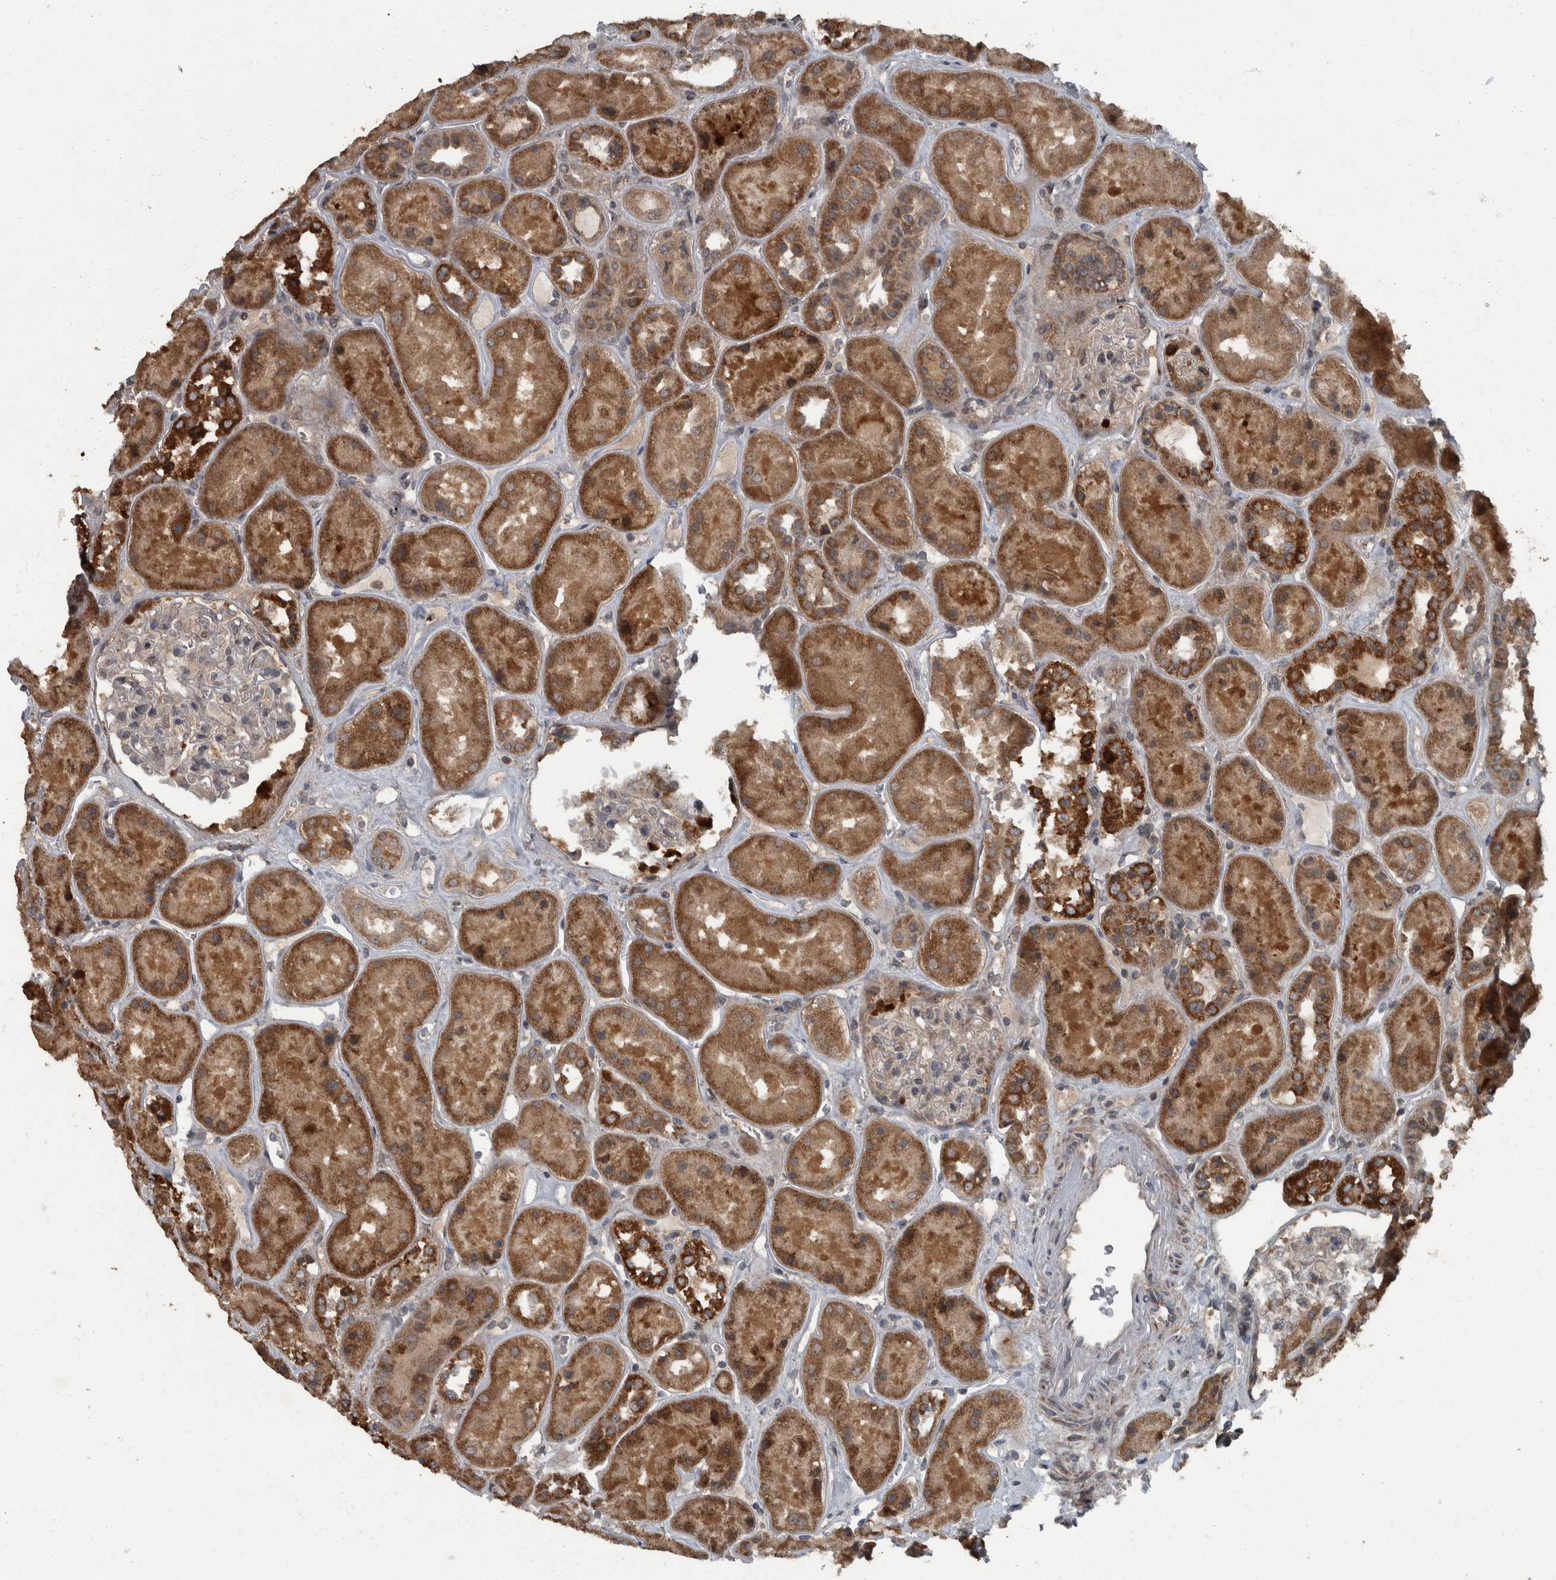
{"staining": {"intensity": "weak", "quantity": "<25%", "location": "cytoplasmic/membranous"}, "tissue": "kidney", "cell_type": "Cells in glomeruli", "image_type": "normal", "snomed": [{"axis": "morphology", "description": "Normal tissue, NOS"}, {"axis": "topography", "description": "Kidney"}], "caption": "Protein analysis of normal kidney reveals no significant staining in cells in glomeruli.", "gene": "RABGGTB", "patient": {"sex": "male", "age": 70}}